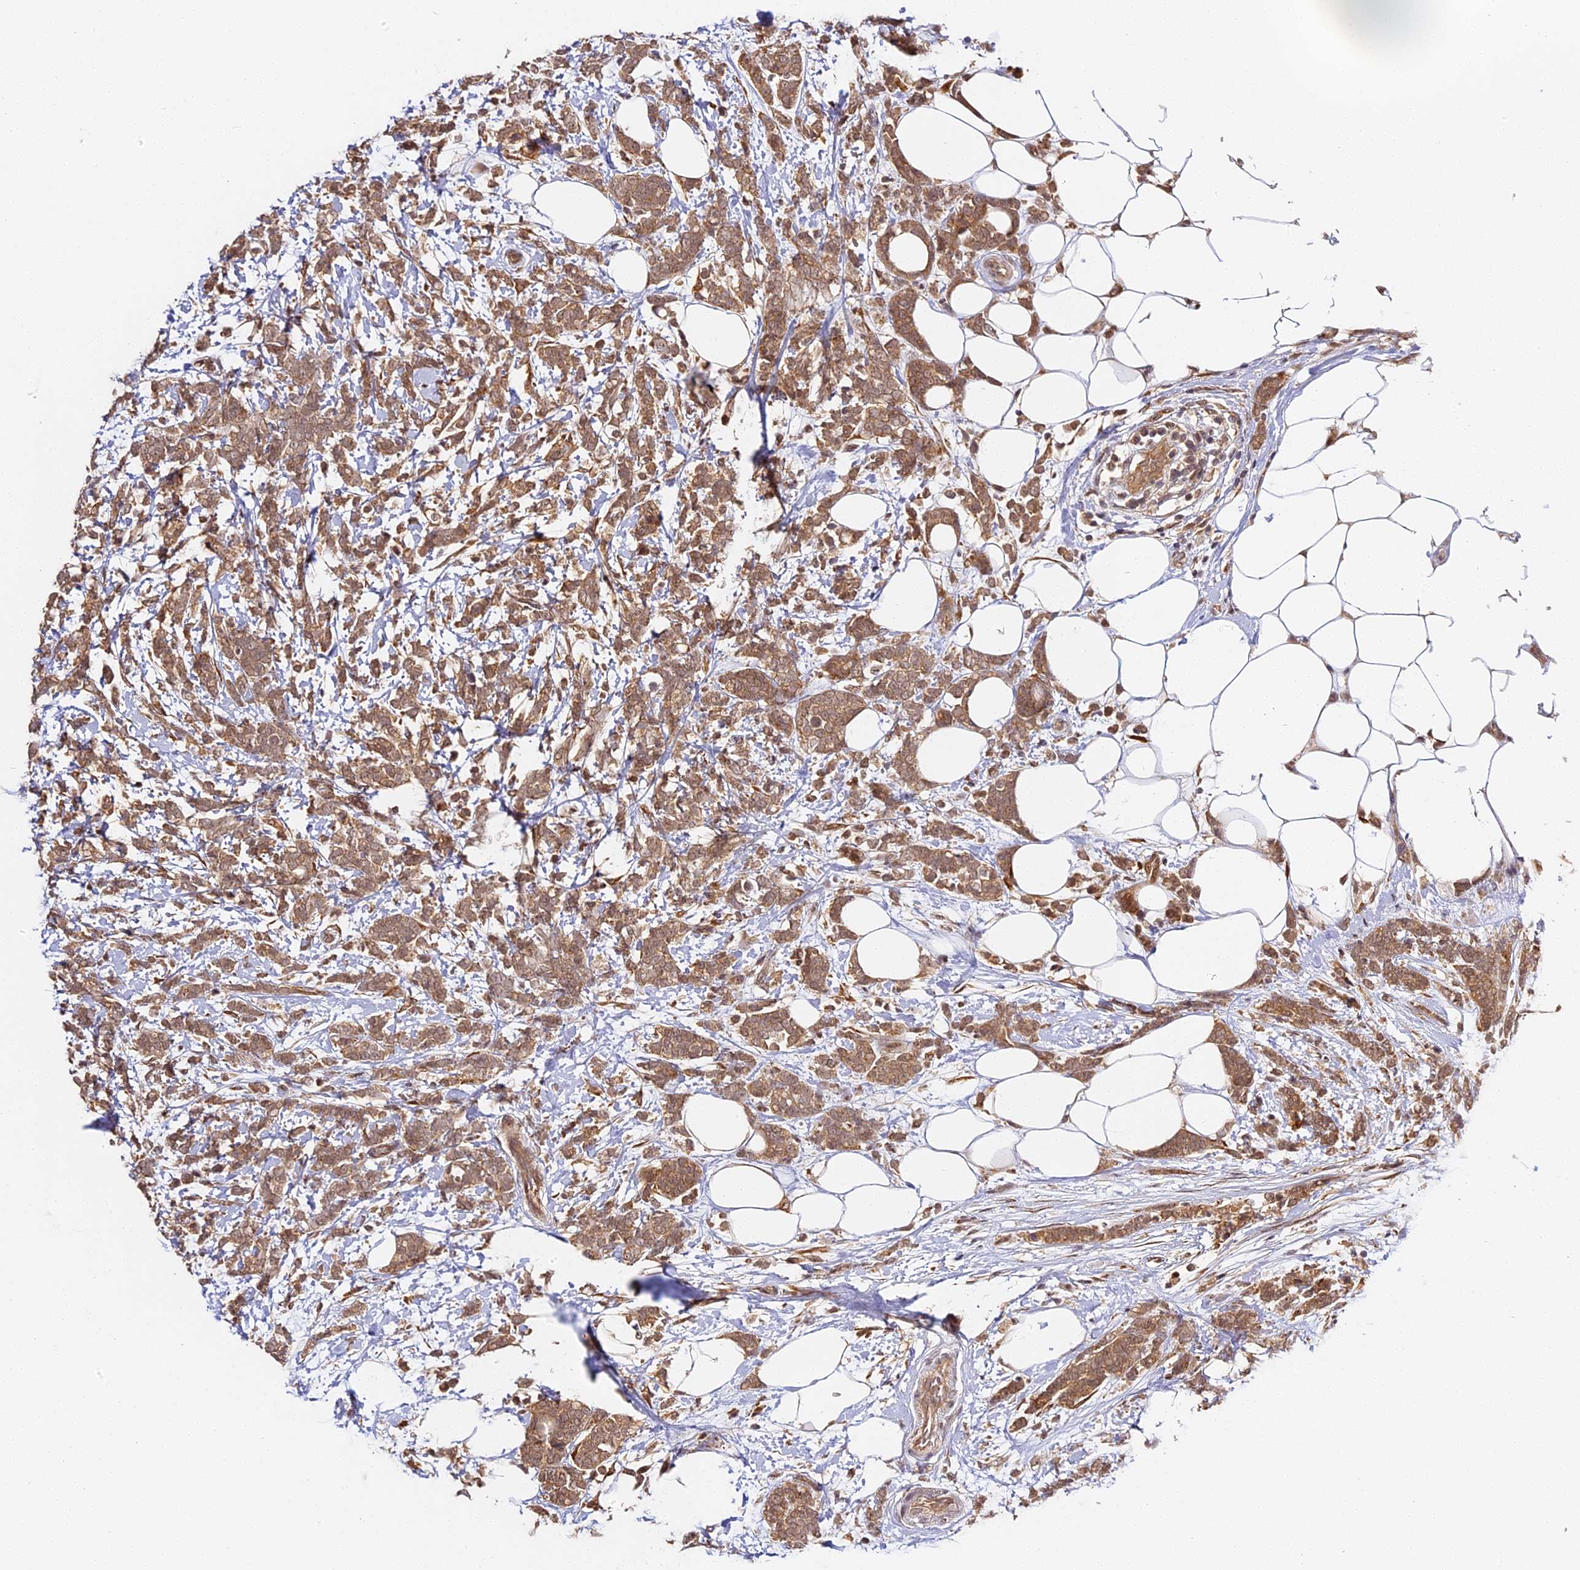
{"staining": {"intensity": "moderate", "quantity": ">75%", "location": "cytoplasmic/membranous"}, "tissue": "breast cancer", "cell_type": "Tumor cells", "image_type": "cancer", "snomed": [{"axis": "morphology", "description": "Lobular carcinoma"}, {"axis": "topography", "description": "Breast"}], "caption": "Protein expression analysis of human breast cancer reveals moderate cytoplasmic/membranous staining in approximately >75% of tumor cells.", "gene": "IMPACT", "patient": {"sex": "female", "age": 58}}